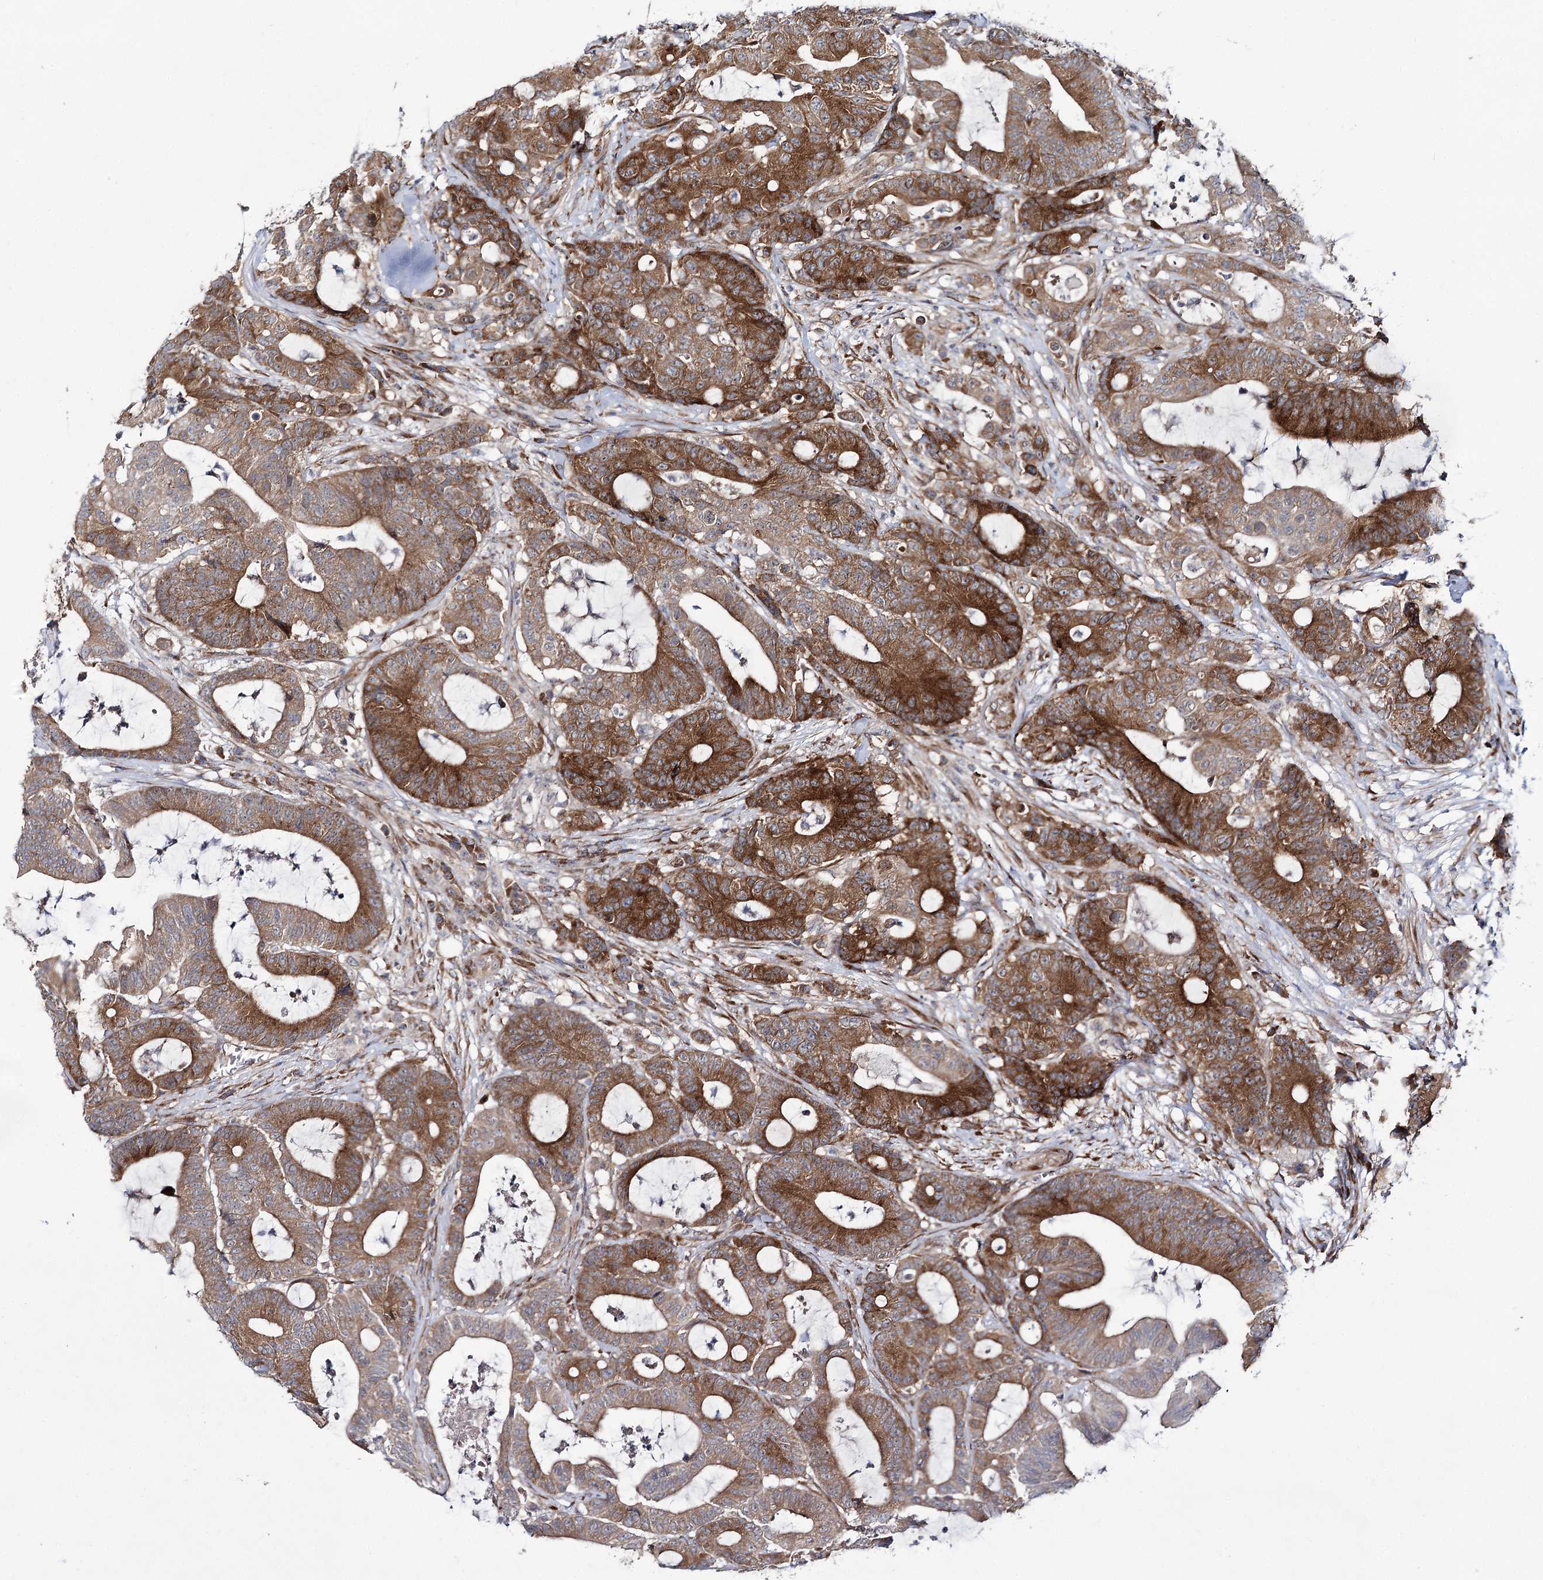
{"staining": {"intensity": "strong", "quantity": "25%-75%", "location": "cytoplasmic/membranous"}, "tissue": "colorectal cancer", "cell_type": "Tumor cells", "image_type": "cancer", "snomed": [{"axis": "morphology", "description": "Adenocarcinoma, NOS"}, {"axis": "topography", "description": "Colon"}], "caption": "Colorectal adenocarcinoma stained for a protein demonstrates strong cytoplasmic/membranous positivity in tumor cells.", "gene": "VWA2", "patient": {"sex": "female", "age": 84}}